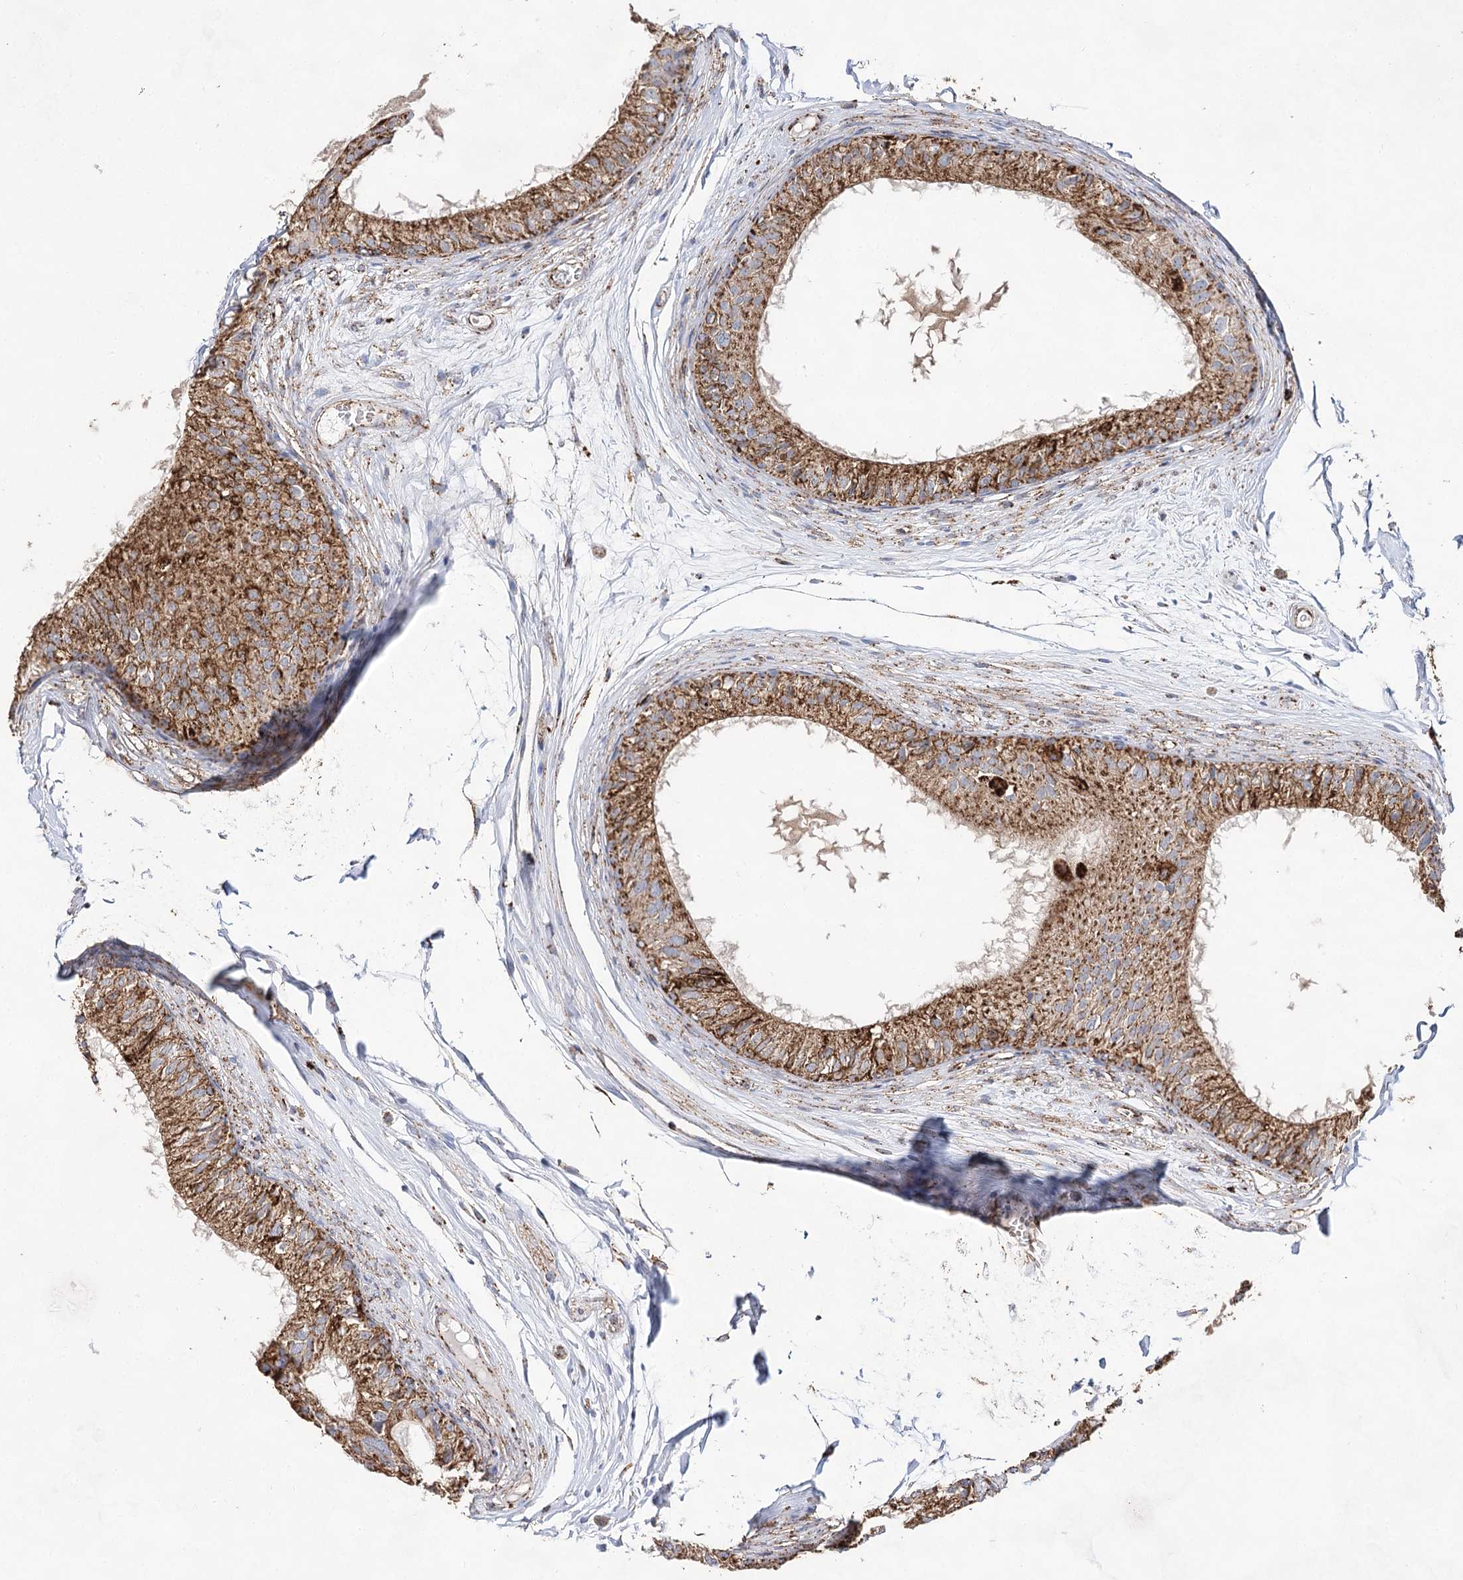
{"staining": {"intensity": "strong", "quantity": ">75%", "location": "cytoplasmic/membranous"}, "tissue": "epididymis", "cell_type": "Glandular cells", "image_type": "normal", "snomed": [{"axis": "morphology", "description": "Normal tissue, NOS"}, {"axis": "morphology", "description": "Seminoma in situ"}, {"axis": "topography", "description": "Testis"}, {"axis": "topography", "description": "Epididymis"}], "caption": "High-magnification brightfield microscopy of unremarkable epididymis stained with DAB (3,3'-diaminobenzidine) (brown) and counterstained with hematoxylin (blue). glandular cells exhibit strong cytoplasmic/membranous staining is seen in approximately>75% of cells.", "gene": "NADK2", "patient": {"sex": "male", "age": 28}}